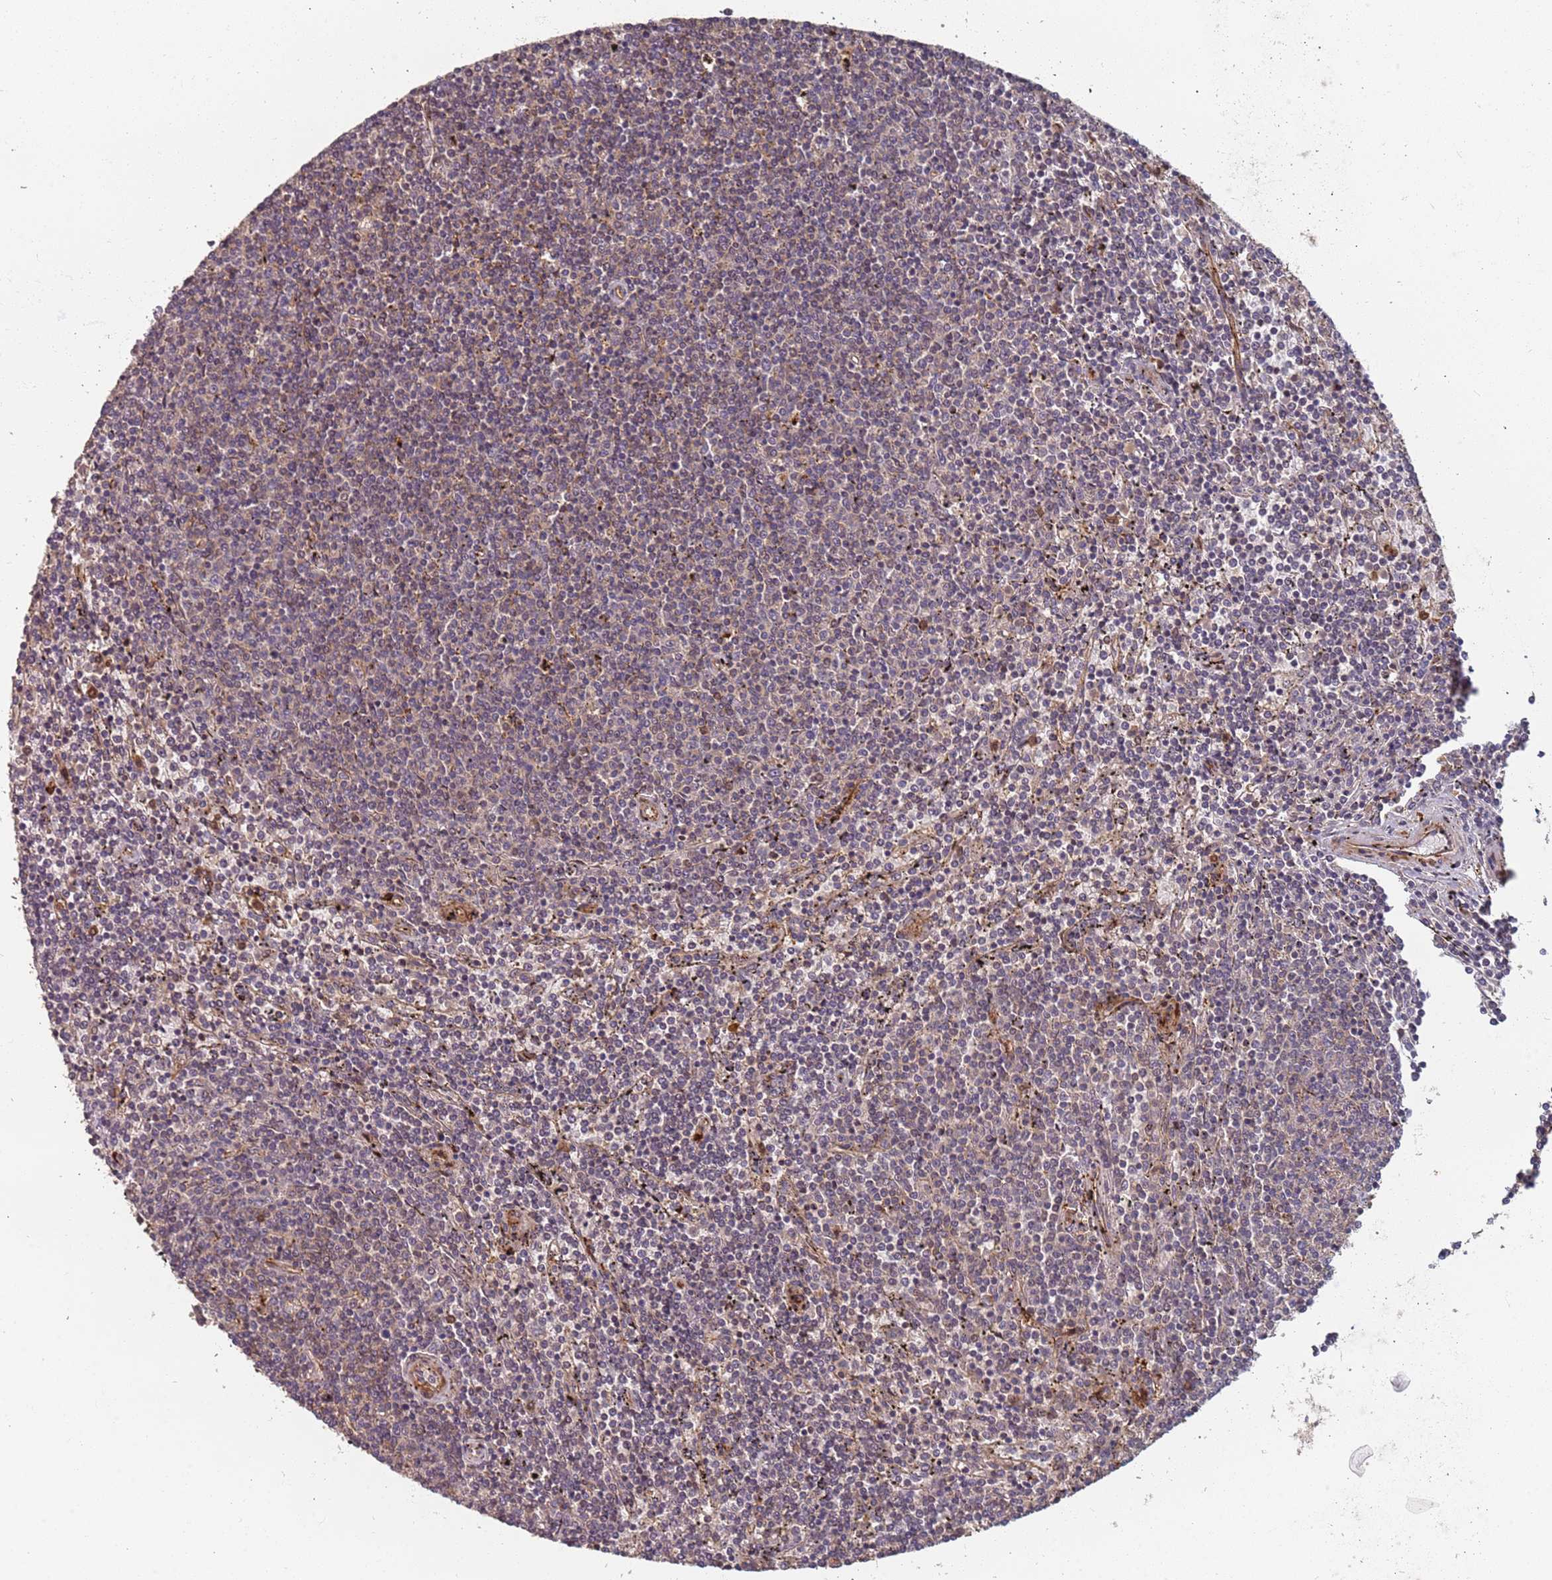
{"staining": {"intensity": "negative", "quantity": "none", "location": "none"}, "tissue": "lymphoma", "cell_type": "Tumor cells", "image_type": "cancer", "snomed": [{"axis": "morphology", "description": "Malignant lymphoma, non-Hodgkin's type, Low grade"}, {"axis": "topography", "description": "Spleen"}], "caption": "IHC histopathology image of neoplastic tissue: human lymphoma stained with DAB (3,3'-diaminobenzidine) shows no significant protein staining in tumor cells.", "gene": "SDCCAG8", "patient": {"sex": "female", "age": 50}}